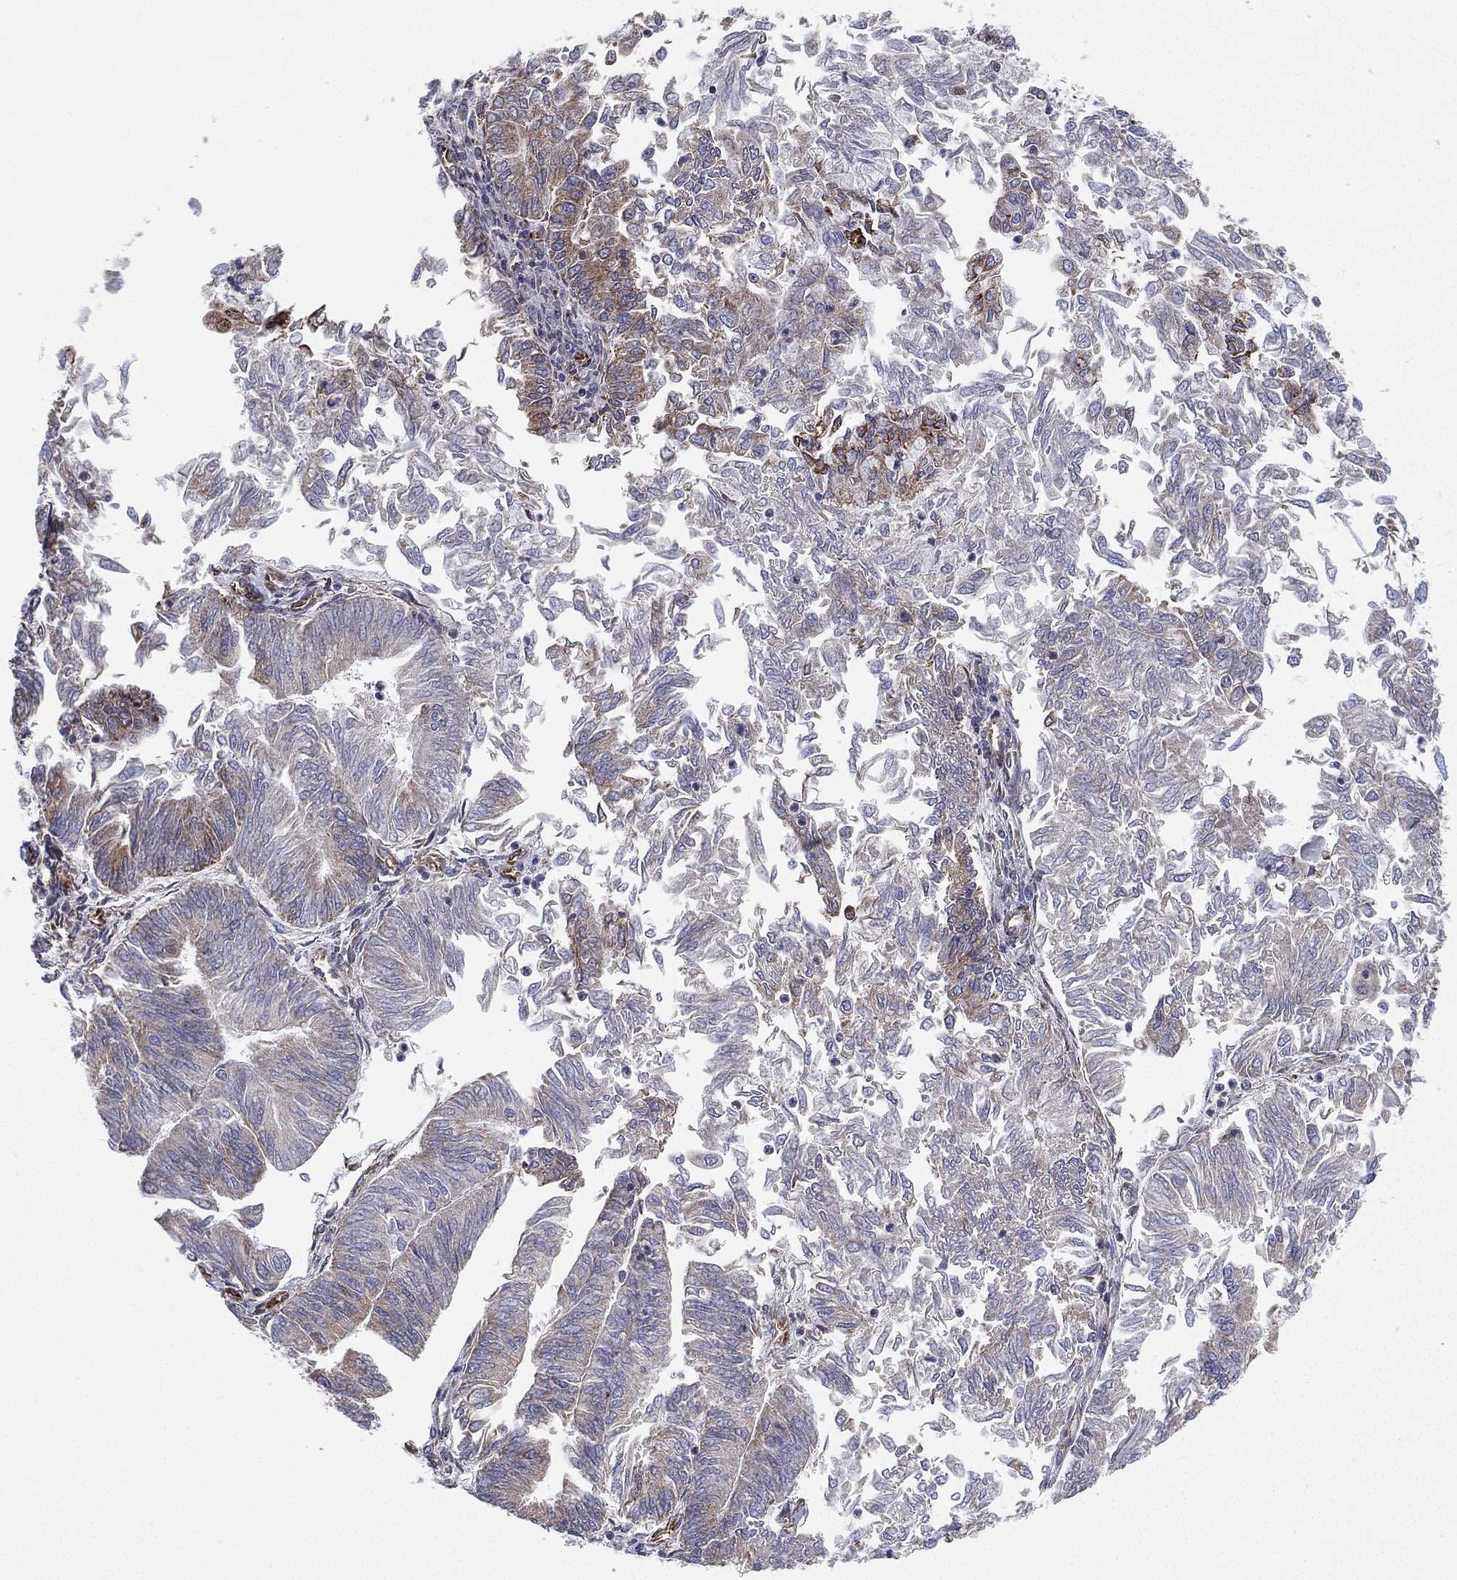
{"staining": {"intensity": "weak", "quantity": "<25%", "location": "cytoplasmic/membranous"}, "tissue": "endometrial cancer", "cell_type": "Tumor cells", "image_type": "cancer", "snomed": [{"axis": "morphology", "description": "Adenocarcinoma, NOS"}, {"axis": "topography", "description": "Endometrium"}], "caption": "This histopathology image is of endometrial cancer (adenocarcinoma) stained with immunohistochemistry to label a protein in brown with the nuclei are counter-stained blue. There is no expression in tumor cells.", "gene": "CYB5B", "patient": {"sex": "female", "age": 59}}